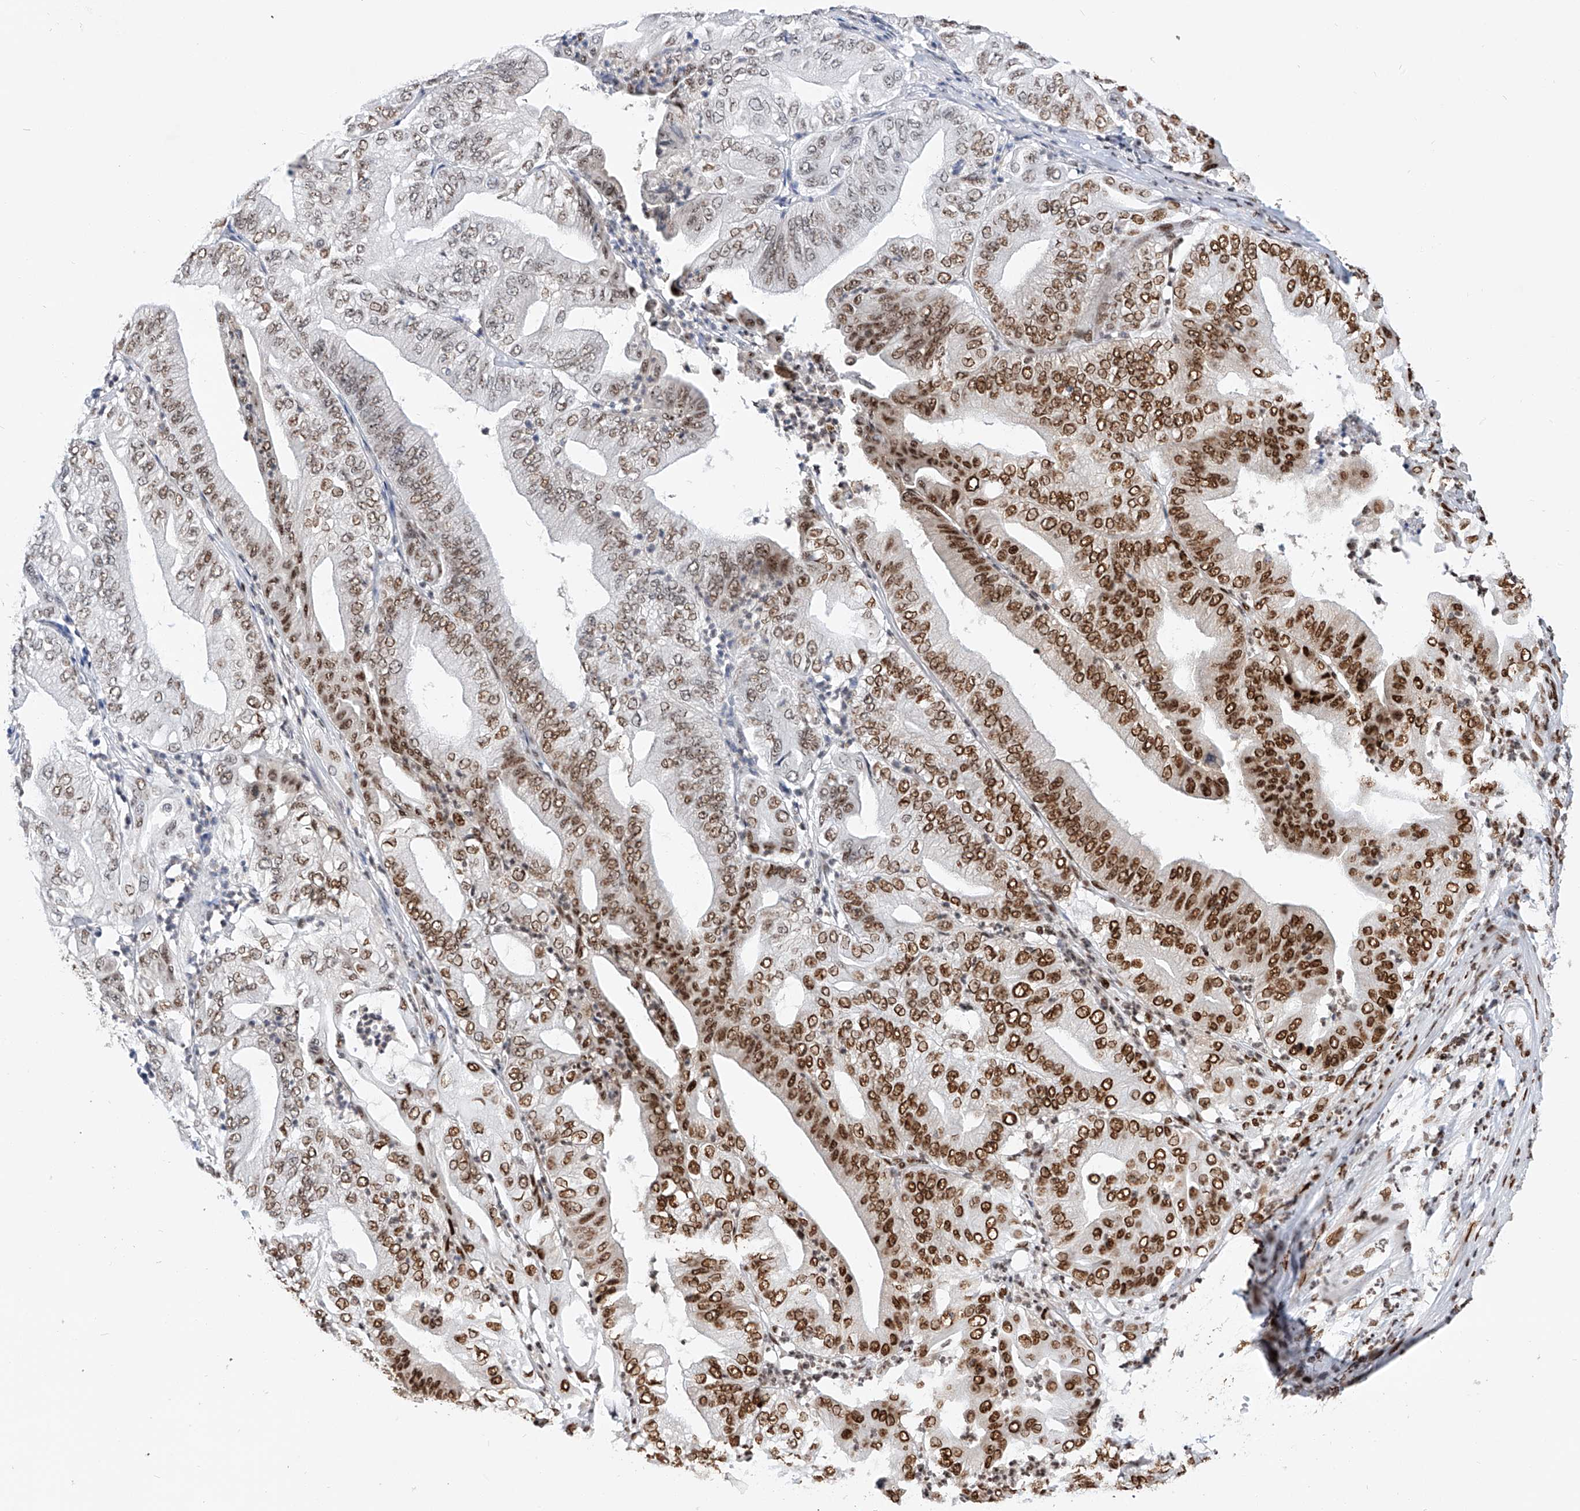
{"staining": {"intensity": "strong", "quantity": "25%-75%", "location": "nuclear"}, "tissue": "pancreatic cancer", "cell_type": "Tumor cells", "image_type": "cancer", "snomed": [{"axis": "morphology", "description": "Adenocarcinoma, NOS"}, {"axis": "topography", "description": "Pancreas"}], "caption": "The image shows staining of pancreatic adenocarcinoma, revealing strong nuclear protein positivity (brown color) within tumor cells. The protein of interest is stained brown, and the nuclei are stained in blue (DAB (3,3'-diaminobenzidine) IHC with brightfield microscopy, high magnification).", "gene": "SRSF6", "patient": {"sex": "female", "age": 77}}